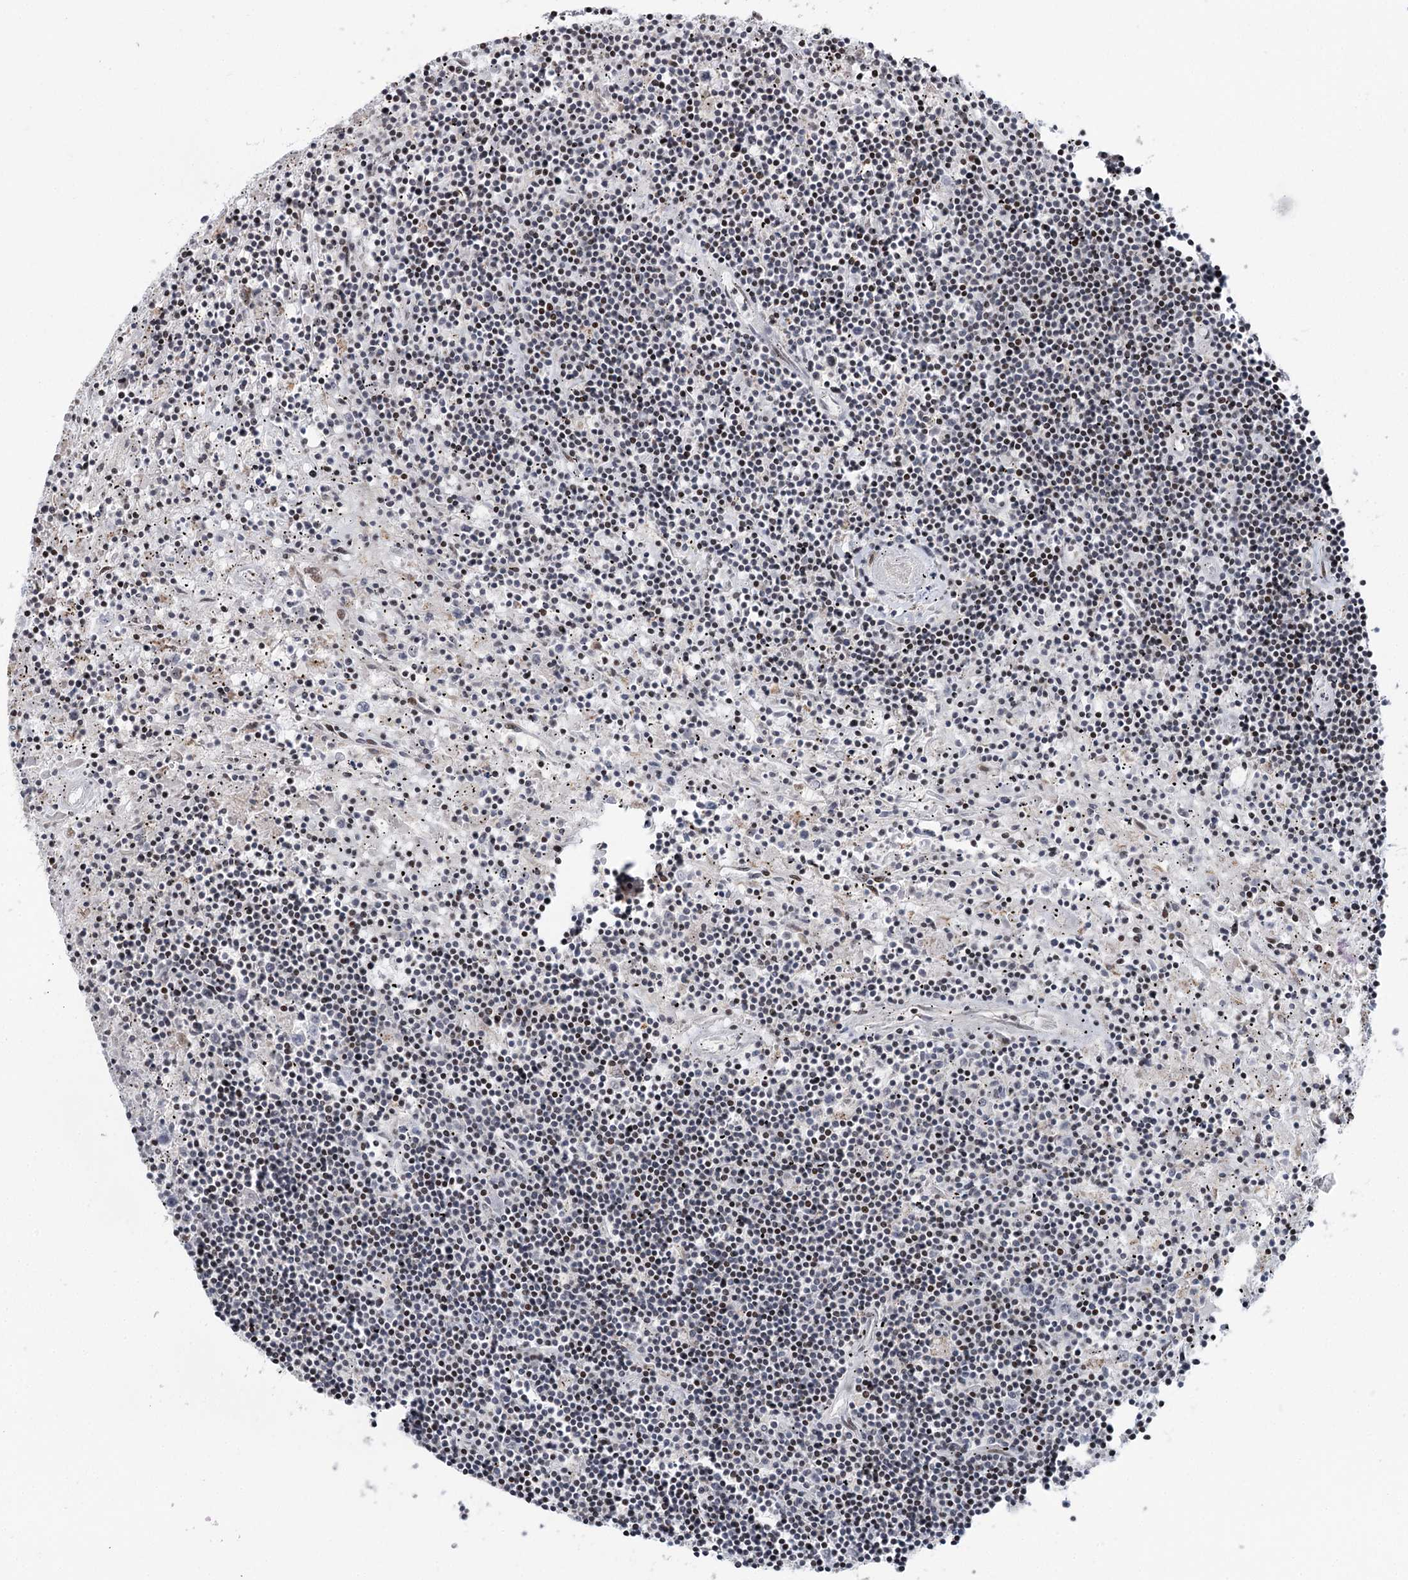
{"staining": {"intensity": "weak", "quantity": ">75%", "location": "nuclear"}, "tissue": "lymphoma", "cell_type": "Tumor cells", "image_type": "cancer", "snomed": [{"axis": "morphology", "description": "Malignant lymphoma, non-Hodgkin's type, Low grade"}, {"axis": "topography", "description": "Spleen"}], "caption": "This is an image of immunohistochemistry staining of low-grade malignant lymphoma, non-Hodgkin's type, which shows weak positivity in the nuclear of tumor cells.", "gene": "PTGR1", "patient": {"sex": "male", "age": 76}}